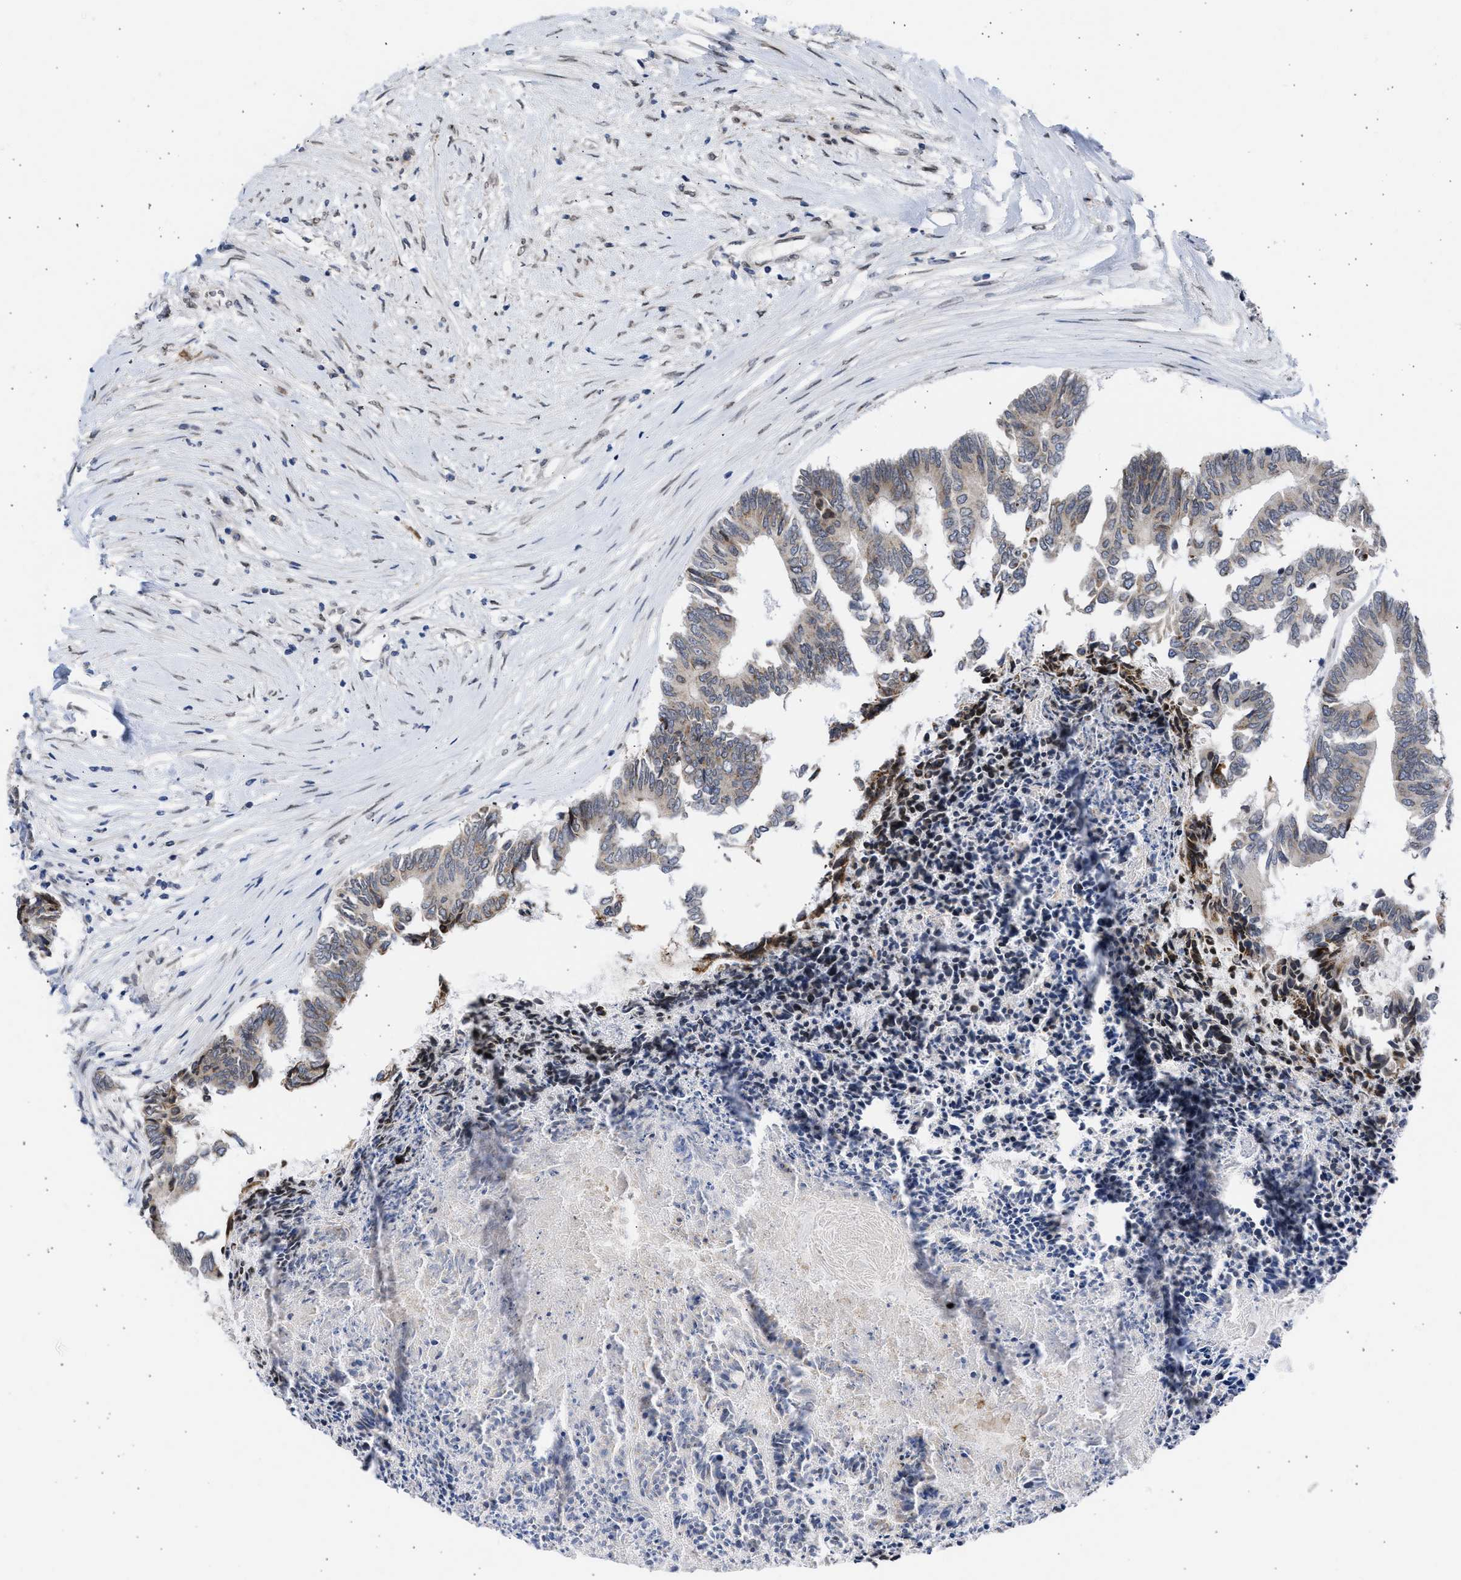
{"staining": {"intensity": "moderate", "quantity": "<25%", "location": "cytoplasmic/membranous"}, "tissue": "colorectal cancer", "cell_type": "Tumor cells", "image_type": "cancer", "snomed": [{"axis": "morphology", "description": "Adenocarcinoma, NOS"}, {"axis": "topography", "description": "Rectum"}], "caption": "Adenocarcinoma (colorectal) was stained to show a protein in brown. There is low levels of moderate cytoplasmic/membranous positivity in about <25% of tumor cells. The staining was performed using DAB, with brown indicating positive protein expression. Nuclei are stained blue with hematoxylin.", "gene": "NUP35", "patient": {"sex": "male", "age": 63}}